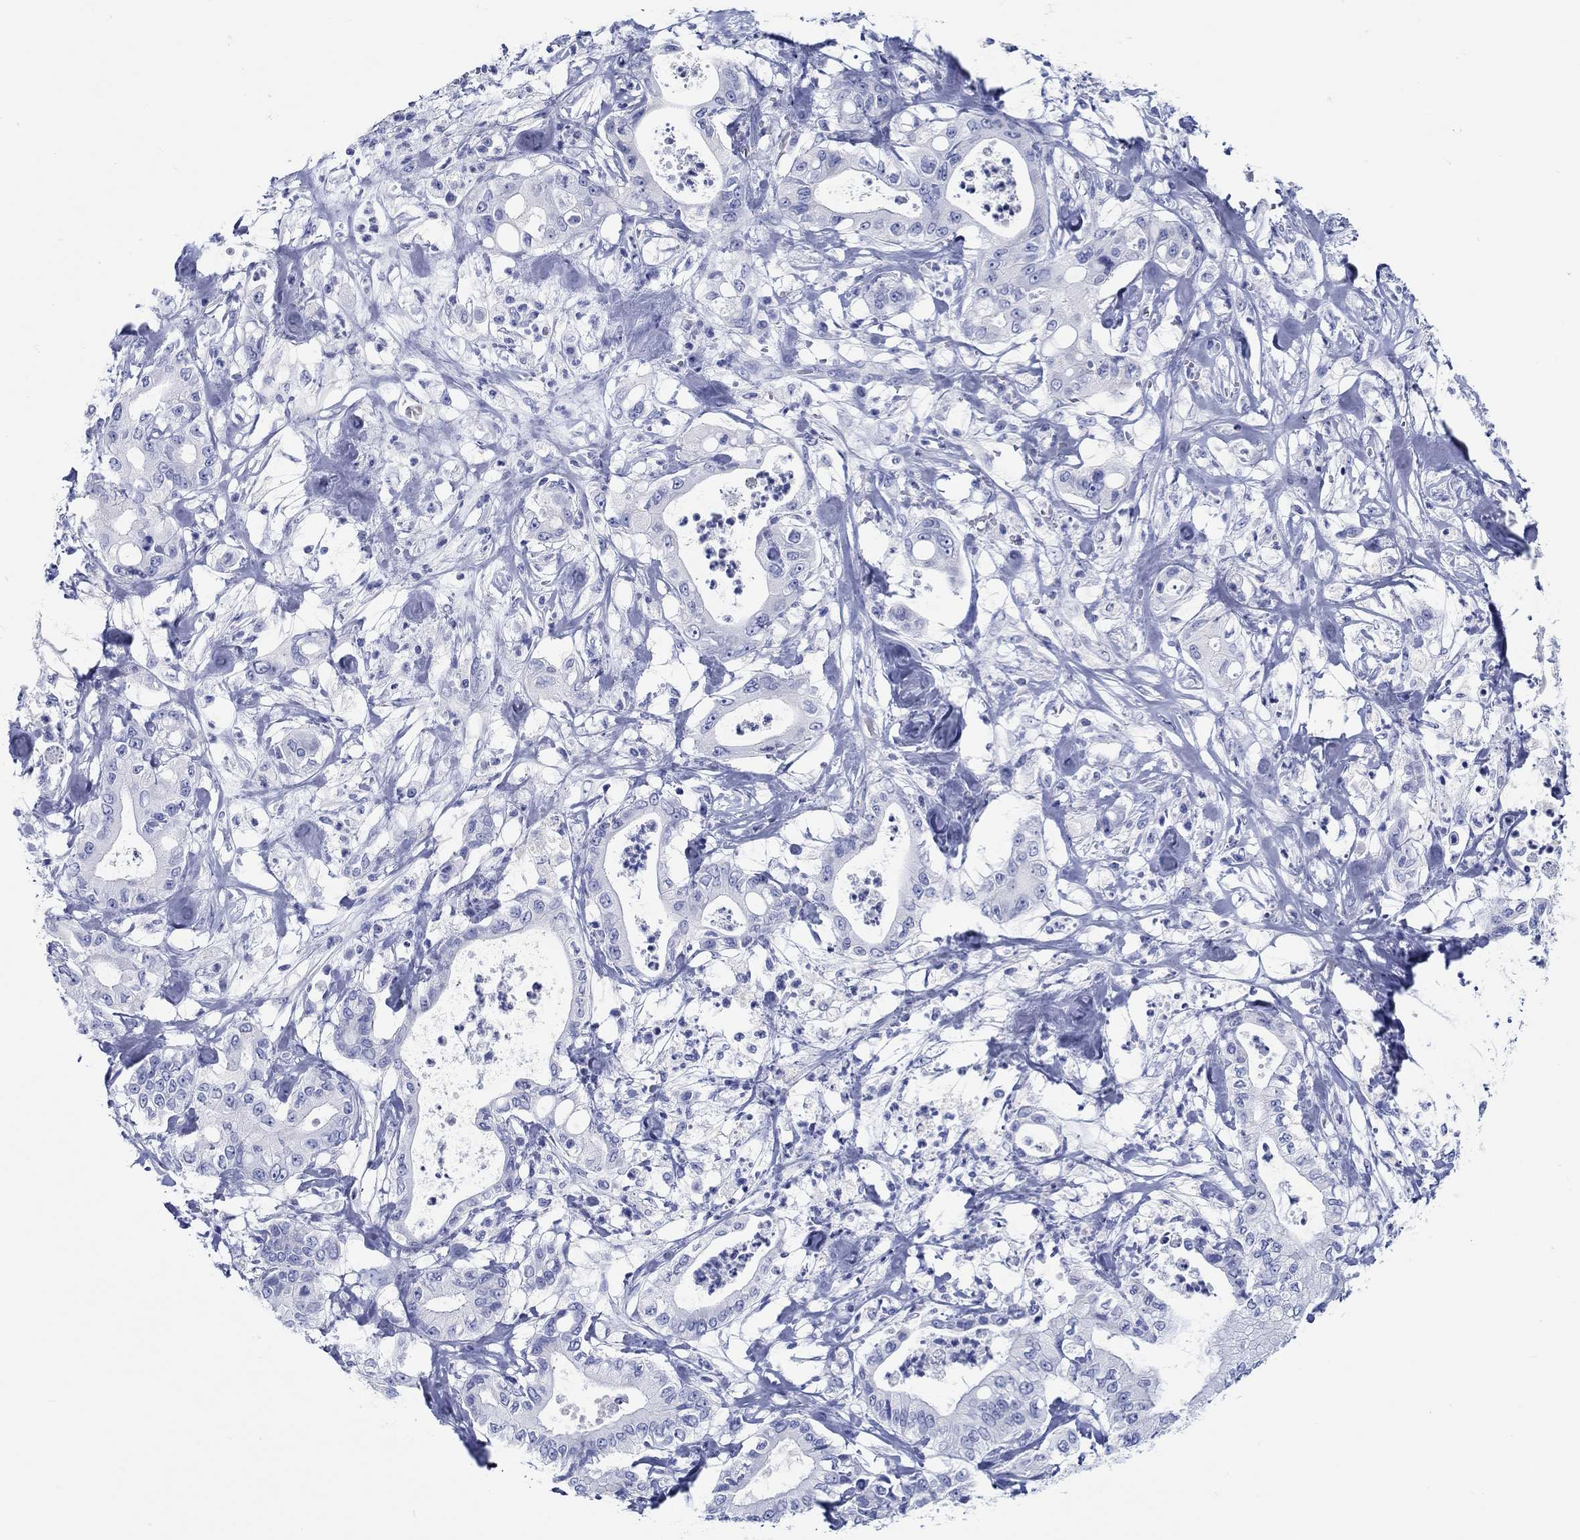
{"staining": {"intensity": "negative", "quantity": "none", "location": "none"}, "tissue": "pancreatic cancer", "cell_type": "Tumor cells", "image_type": "cancer", "snomed": [{"axis": "morphology", "description": "Adenocarcinoma, NOS"}, {"axis": "topography", "description": "Pancreas"}], "caption": "Histopathology image shows no protein expression in tumor cells of pancreatic cancer (adenocarcinoma) tissue.", "gene": "FBXO2", "patient": {"sex": "male", "age": 71}}